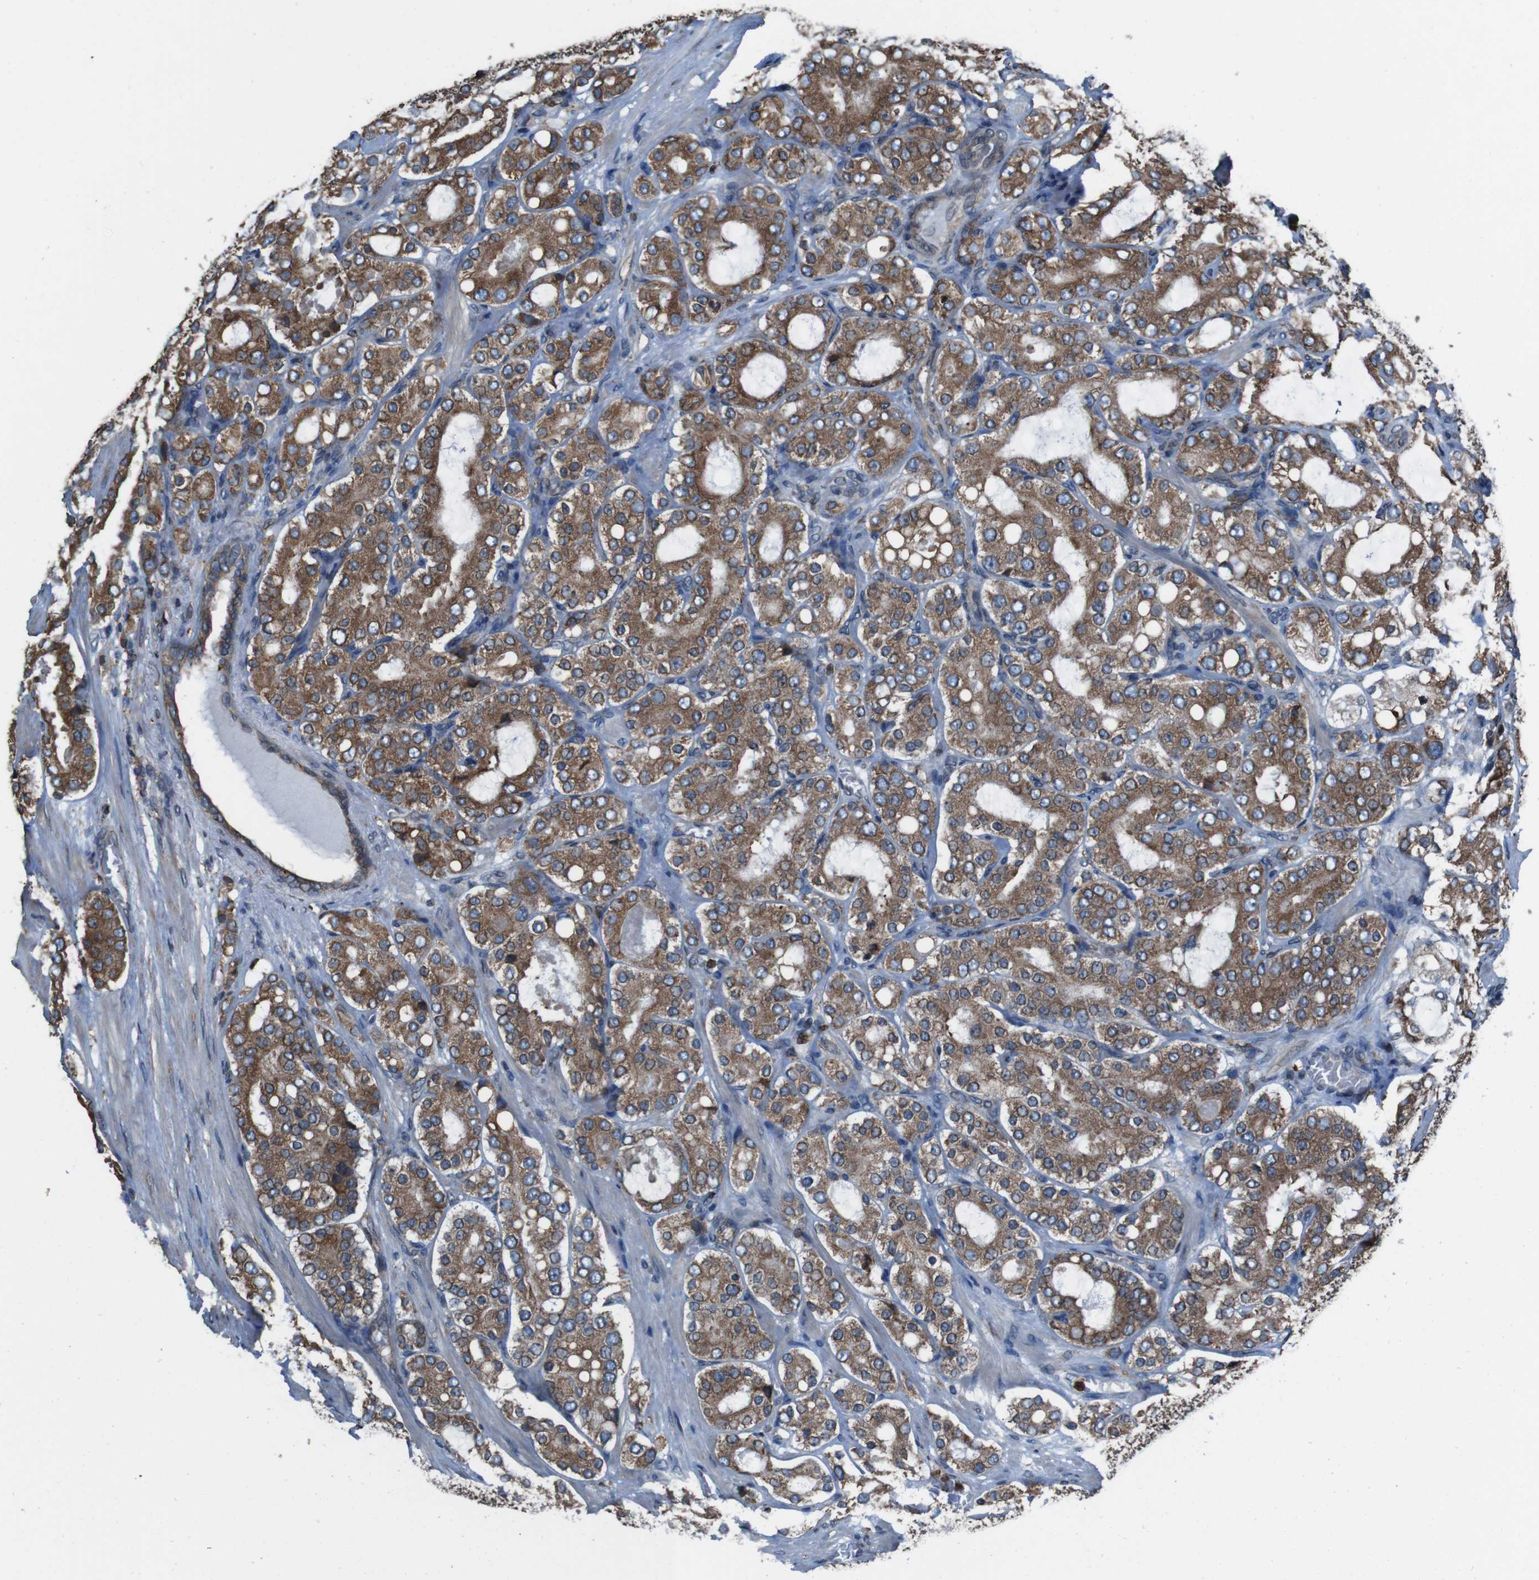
{"staining": {"intensity": "moderate", "quantity": ">75%", "location": "cytoplasmic/membranous"}, "tissue": "prostate cancer", "cell_type": "Tumor cells", "image_type": "cancer", "snomed": [{"axis": "morphology", "description": "Adenocarcinoma, High grade"}, {"axis": "topography", "description": "Prostate"}], "caption": "Protein staining reveals moderate cytoplasmic/membranous positivity in about >75% of tumor cells in prostate high-grade adenocarcinoma. (DAB (3,3'-diaminobenzidine) IHC with brightfield microscopy, high magnification).", "gene": "APMAP", "patient": {"sex": "male", "age": 65}}